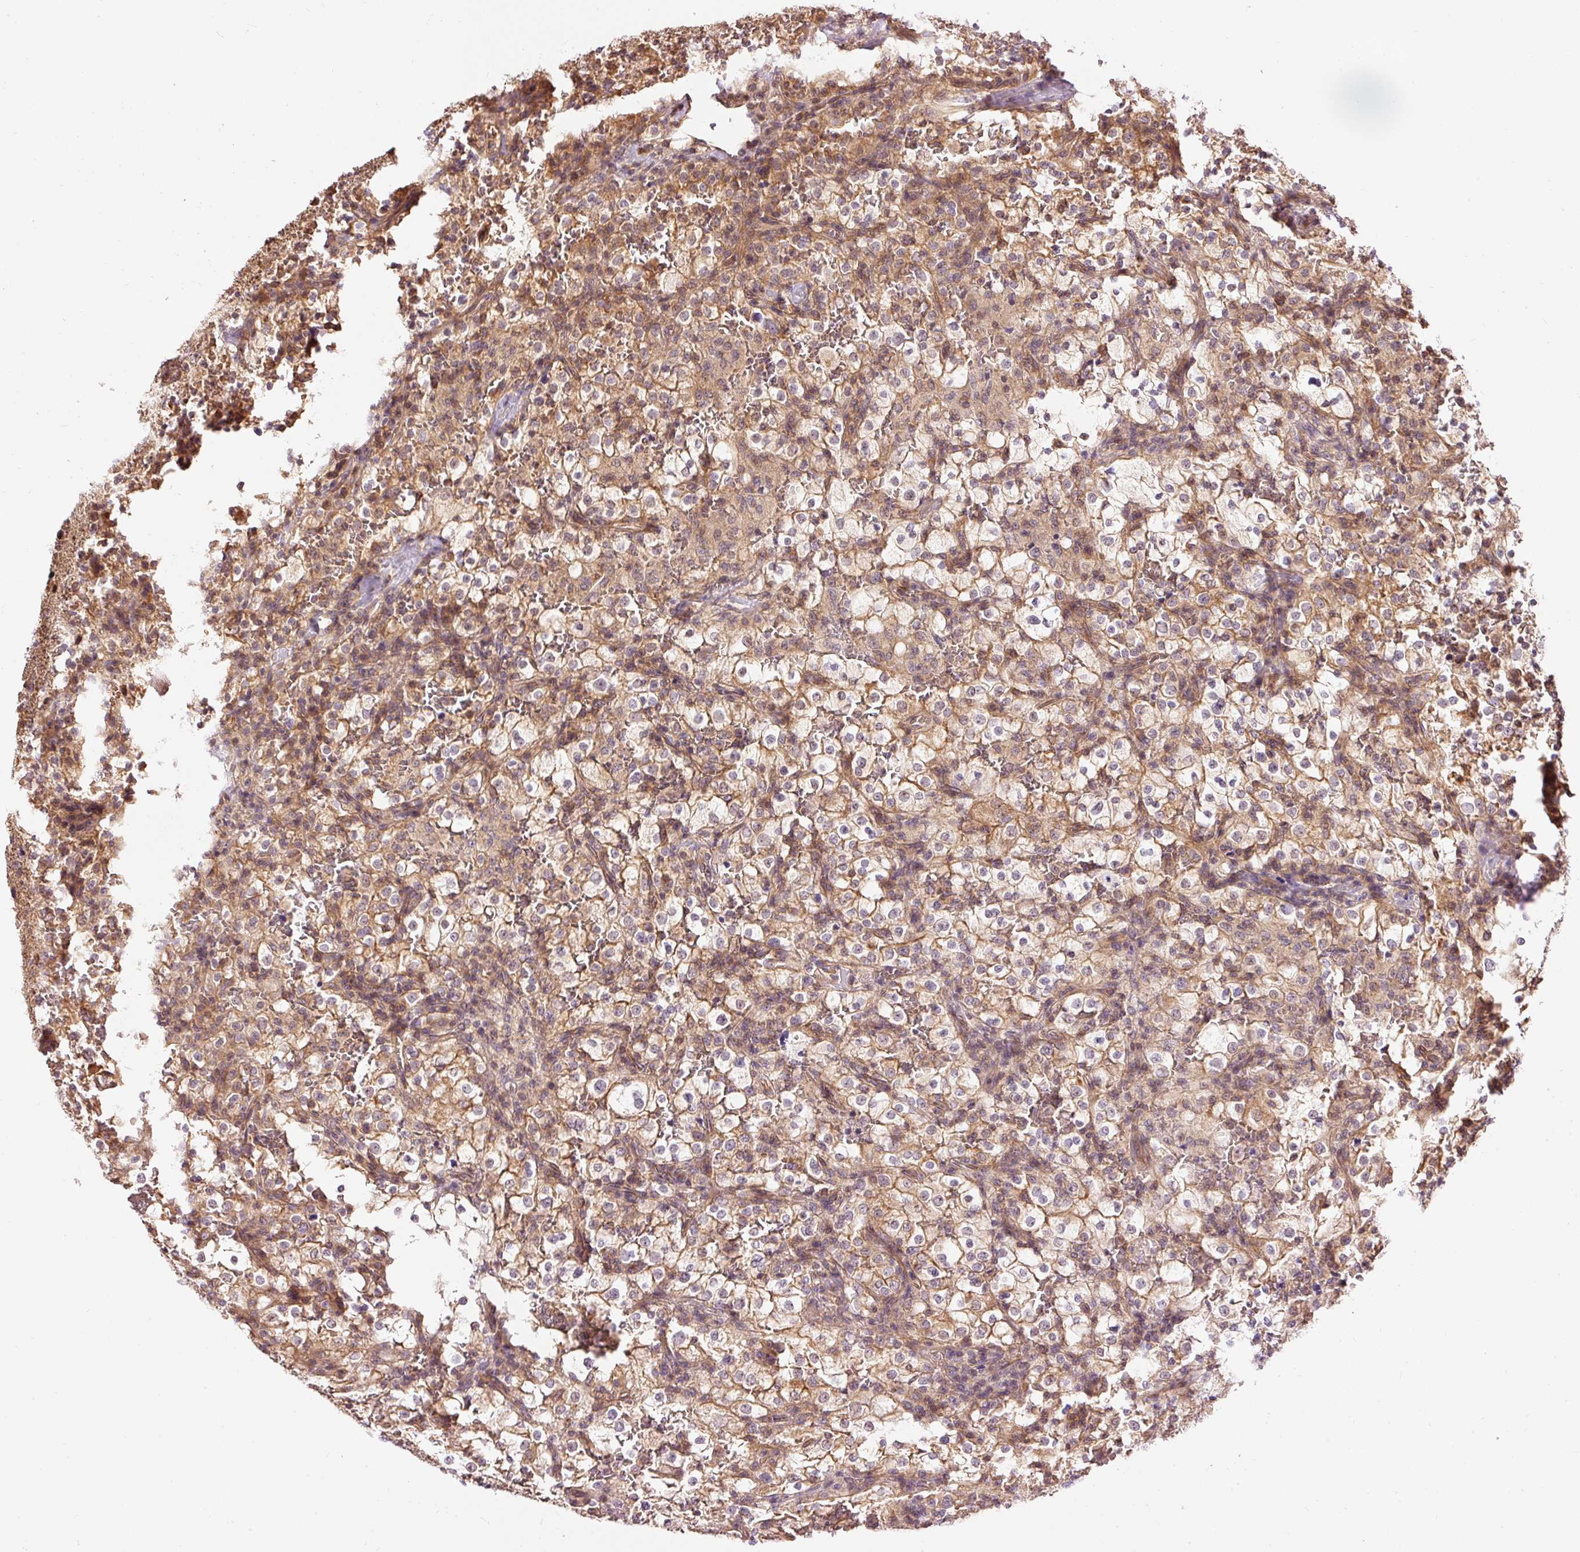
{"staining": {"intensity": "moderate", "quantity": ">75%", "location": "cytoplasmic/membranous"}, "tissue": "renal cancer", "cell_type": "Tumor cells", "image_type": "cancer", "snomed": [{"axis": "morphology", "description": "Adenocarcinoma, NOS"}, {"axis": "topography", "description": "Kidney"}], "caption": "Renal cancer stained for a protein exhibits moderate cytoplasmic/membranous positivity in tumor cells.", "gene": "ADCY4", "patient": {"sex": "female", "age": 74}}